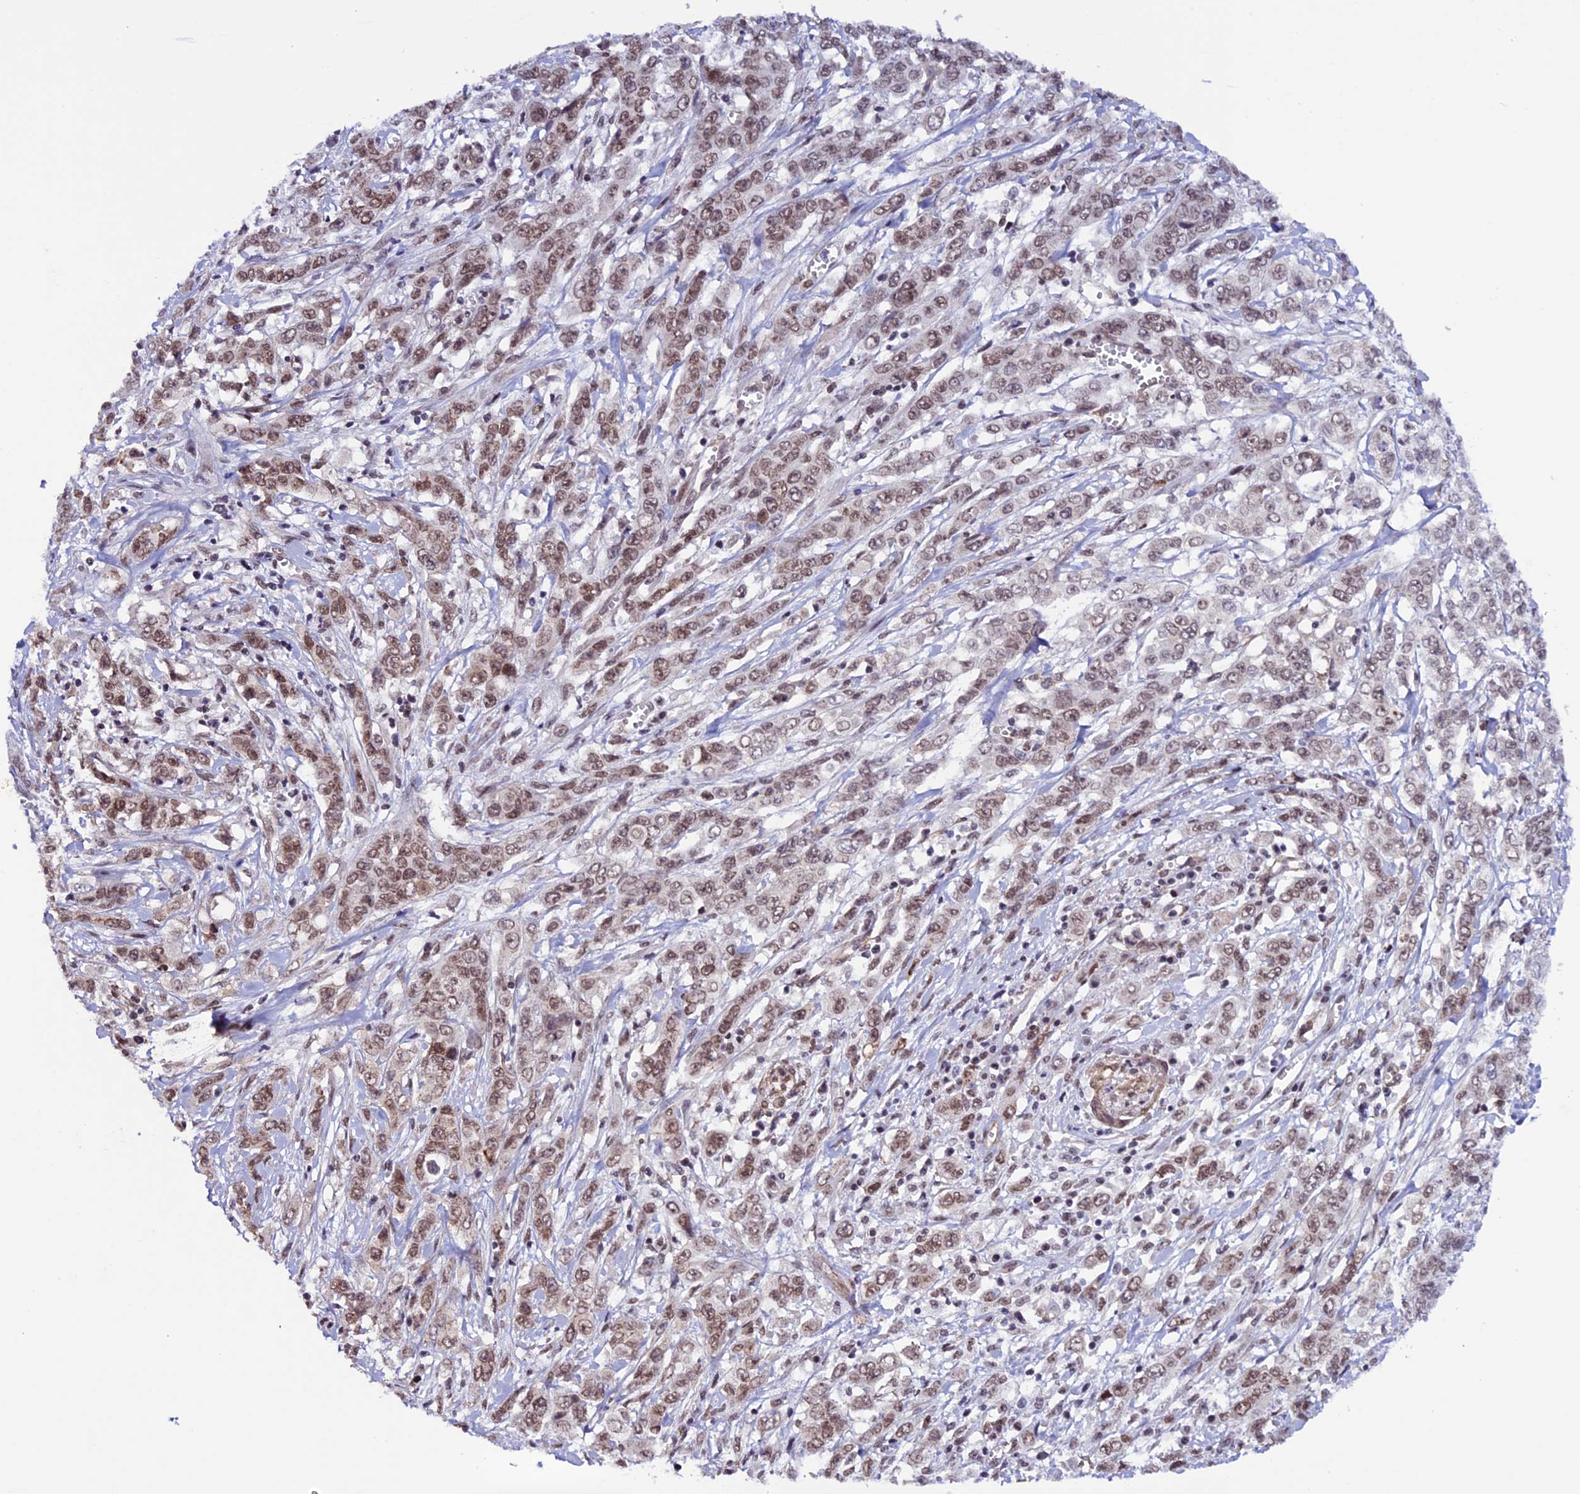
{"staining": {"intensity": "moderate", "quantity": ">75%", "location": "nuclear"}, "tissue": "stomach cancer", "cell_type": "Tumor cells", "image_type": "cancer", "snomed": [{"axis": "morphology", "description": "Adenocarcinoma, NOS"}, {"axis": "topography", "description": "Stomach, upper"}], "caption": "High-power microscopy captured an IHC image of stomach cancer (adenocarcinoma), revealing moderate nuclear expression in approximately >75% of tumor cells. (DAB IHC, brown staining for protein, blue staining for nuclei).", "gene": "MPHOSPH8", "patient": {"sex": "male", "age": 62}}